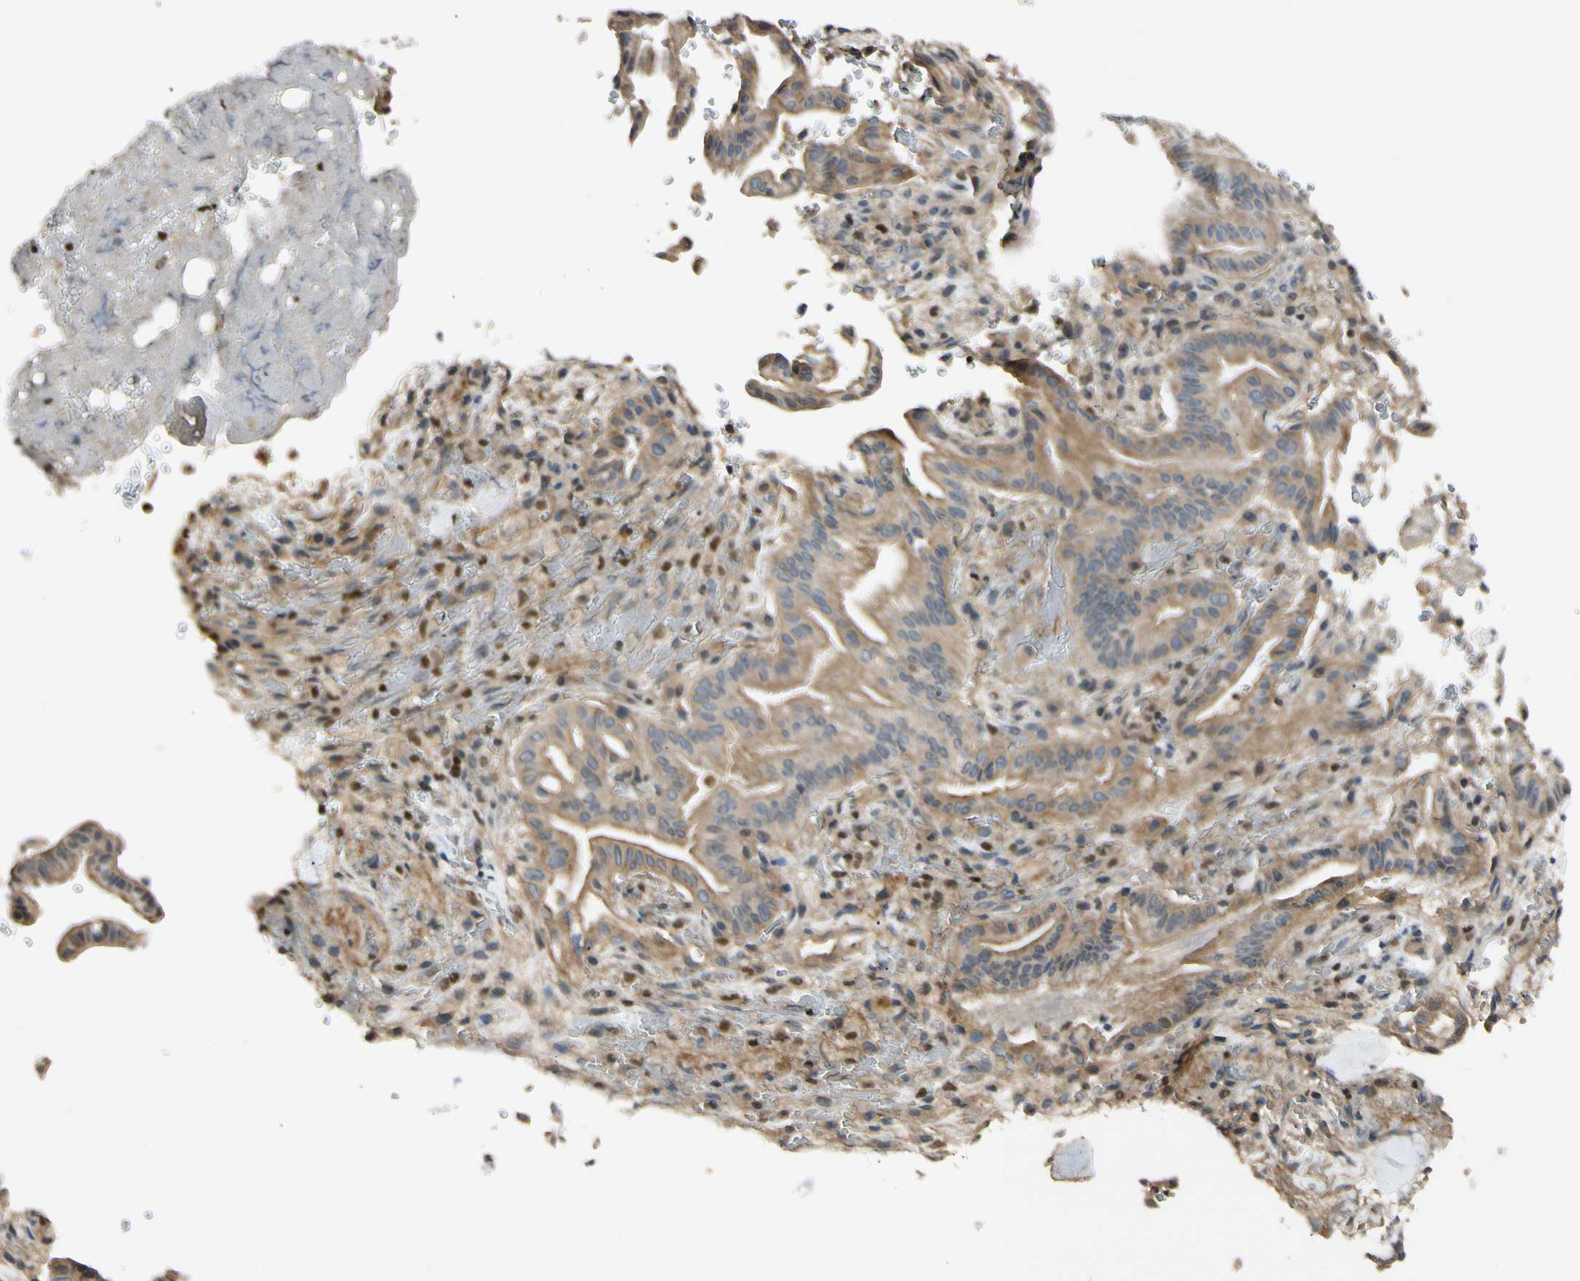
{"staining": {"intensity": "moderate", "quantity": ">75%", "location": "cytoplasmic/membranous"}, "tissue": "liver cancer", "cell_type": "Tumor cells", "image_type": "cancer", "snomed": [{"axis": "morphology", "description": "Cholangiocarcinoma"}, {"axis": "topography", "description": "Liver"}], "caption": "Human liver cancer (cholangiocarcinoma) stained with a brown dye exhibits moderate cytoplasmic/membranous positive expression in about >75% of tumor cells.", "gene": "NFYA", "patient": {"sex": "female", "age": 68}}